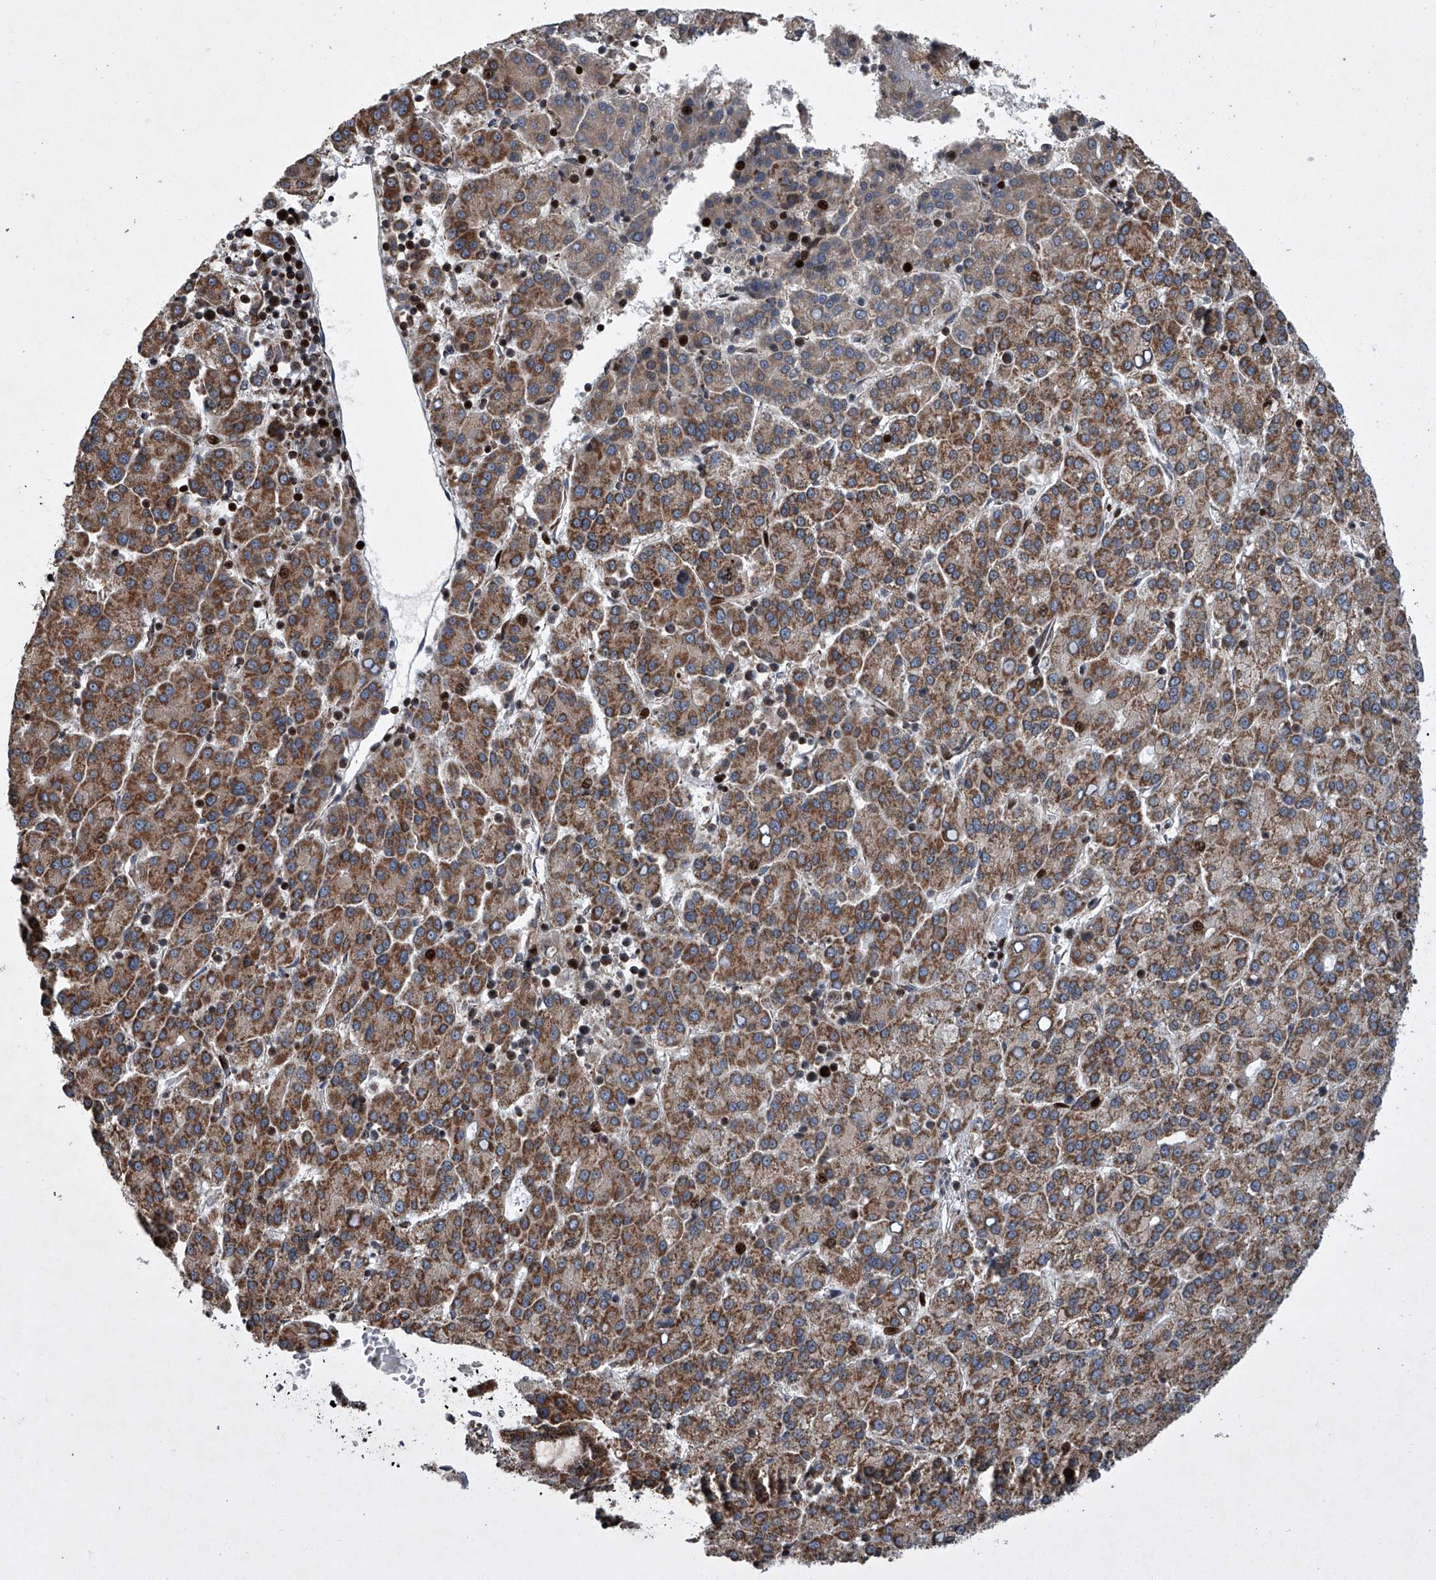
{"staining": {"intensity": "strong", "quantity": ">75%", "location": "cytoplasmic/membranous"}, "tissue": "liver cancer", "cell_type": "Tumor cells", "image_type": "cancer", "snomed": [{"axis": "morphology", "description": "Carcinoma, Hepatocellular, NOS"}, {"axis": "topography", "description": "Liver"}], "caption": "Strong cytoplasmic/membranous expression for a protein is identified in approximately >75% of tumor cells of liver cancer (hepatocellular carcinoma) using immunohistochemistry (IHC).", "gene": "STRADA", "patient": {"sex": "female", "age": 58}}